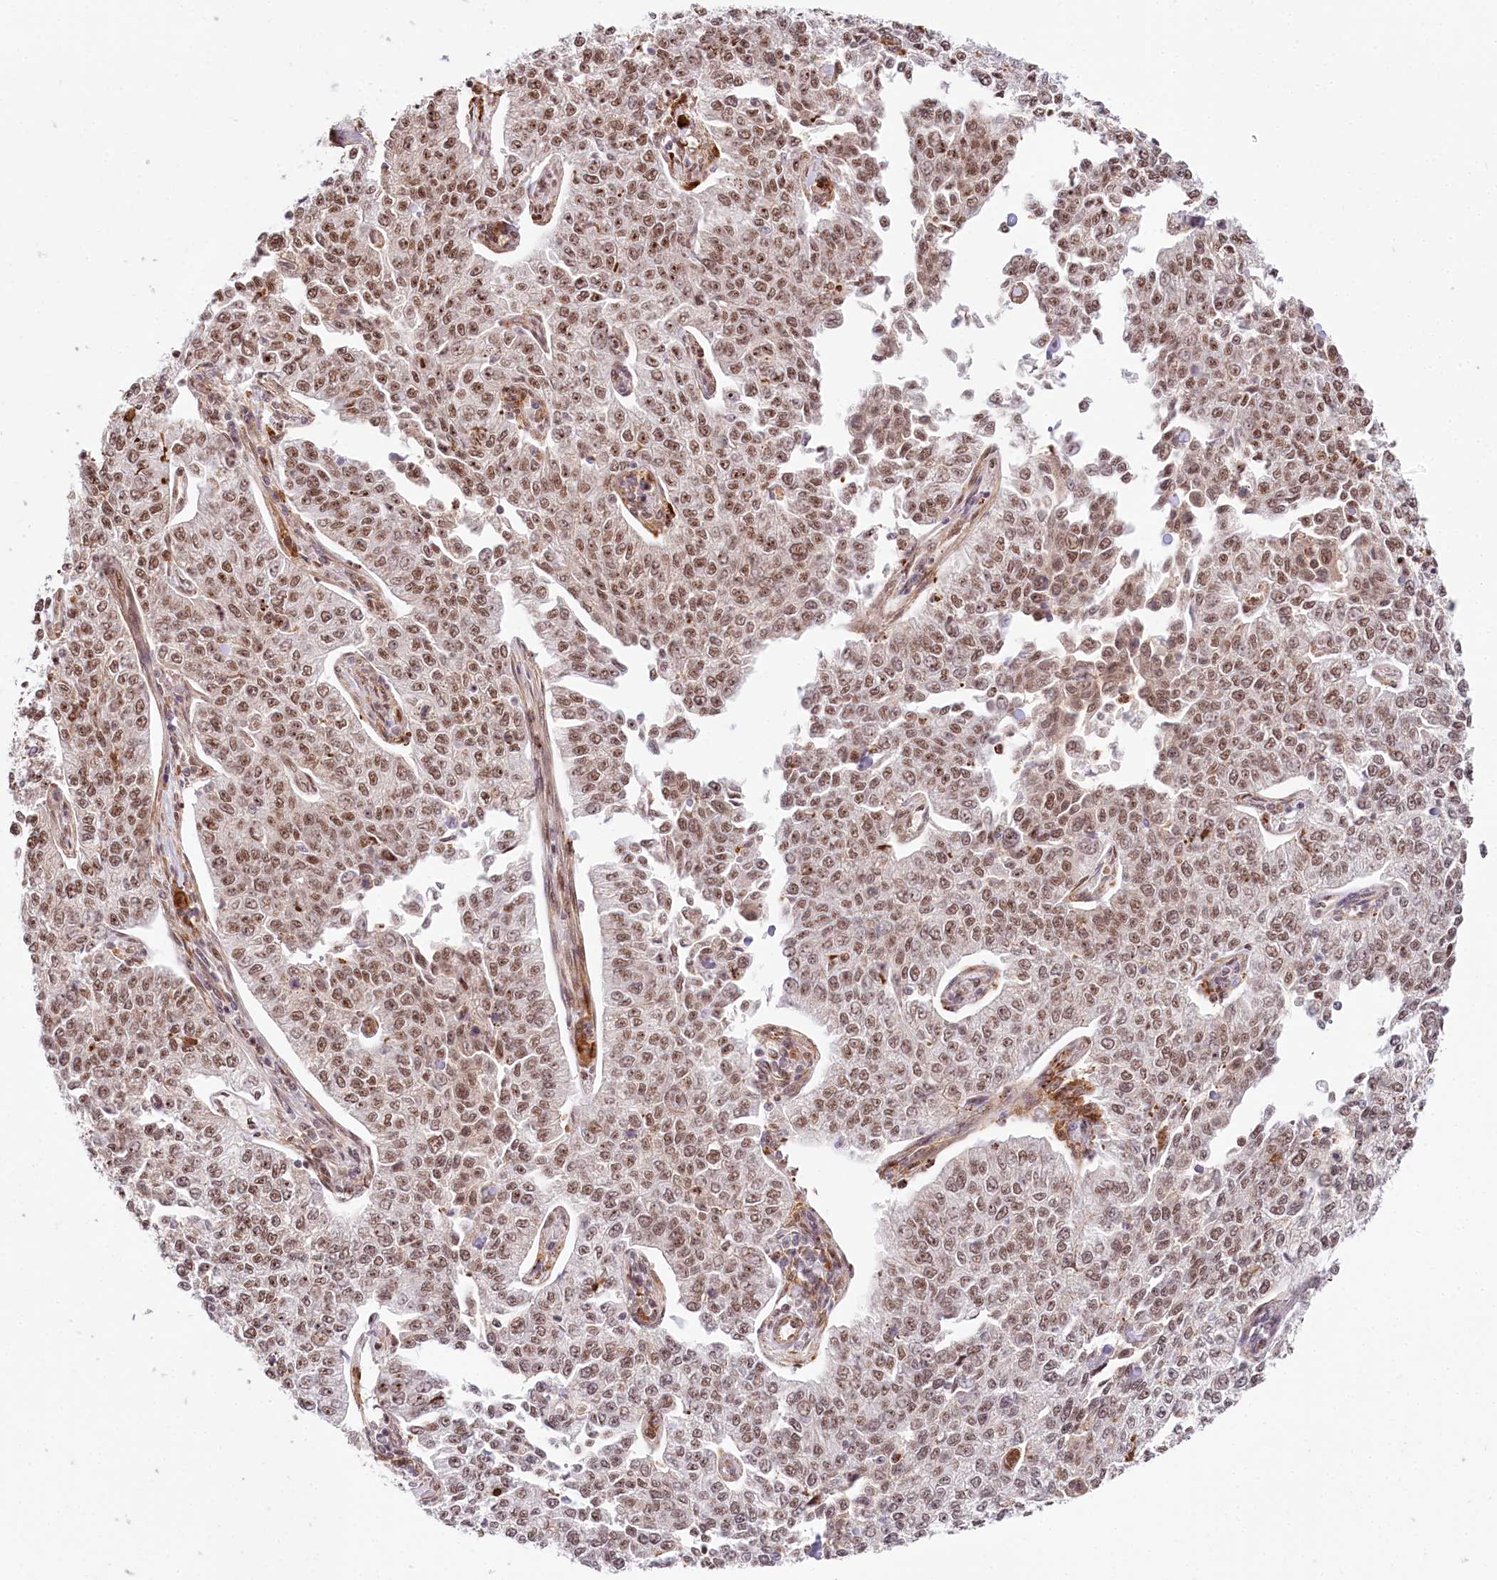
{"staining": {"intensity": "moderate", "quantity": ">75%", "location": "nuclear"}, "tissue": "cervical cancer", "cell_type": "Tumor cells", "image_type": "cancer", "snomed": [{"axis": "morphology", "description": "Squamous cell carcinoma, NOS"}, {"axis": "topography", "description": "Cervix"}], "caption": "An immunohistochemistry (IHC) image of neoplastic tissue is shown. Protein staining in brown labels moderate nuclear positivity in squamous cell carcinoma (cervical) within tumor cells.", "gene": "TUBGCP2", "patient": {"sex": "female", "age": 35}}